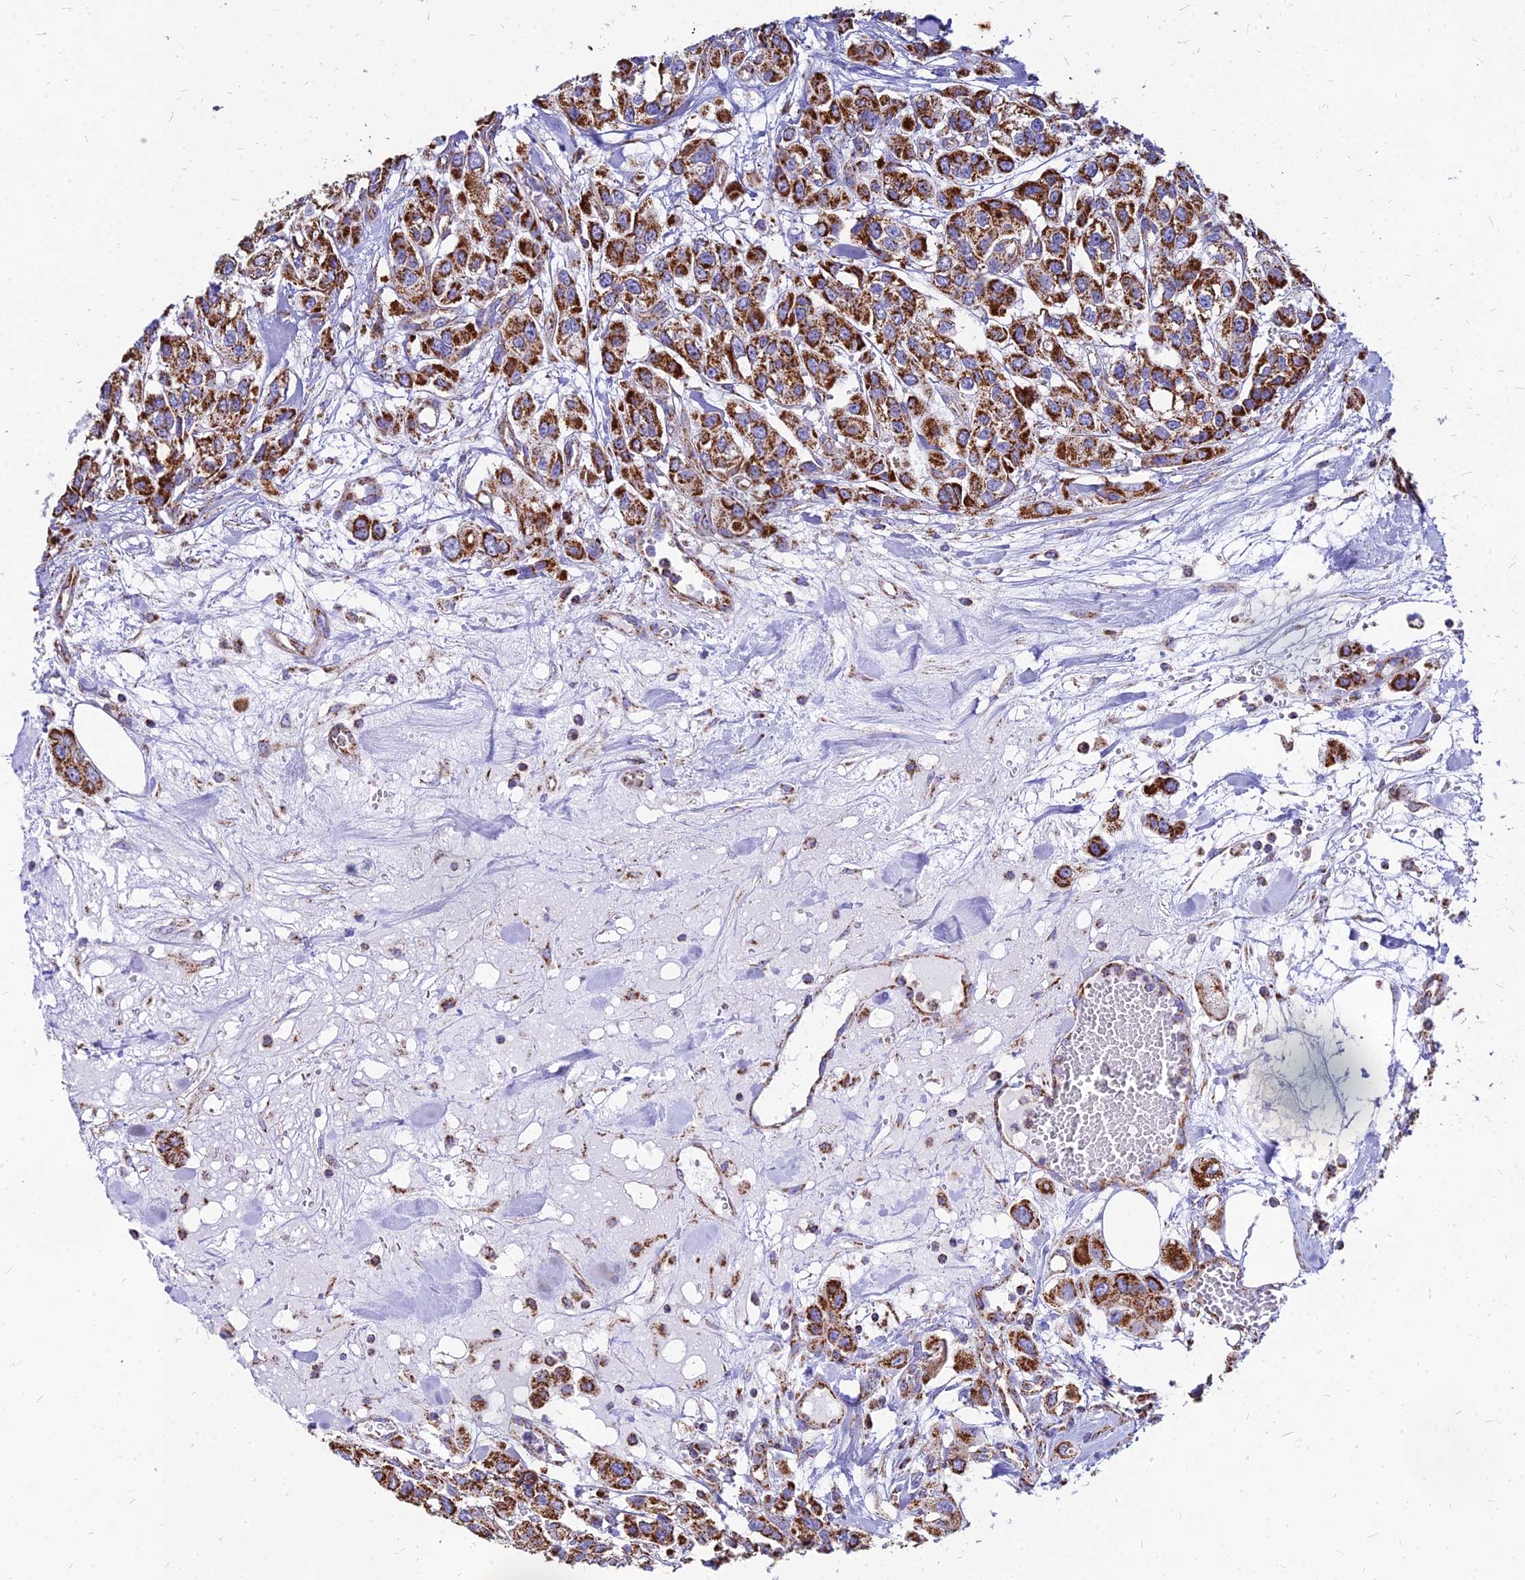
{"staining": {"intensity": "strong", "quantity": ">75%", "location": "cytoplasmic/membranous"}, "tissue": "urothelial cancer", "cell_type": "Tumor cells", "image_type": "cancer", "snomed": [{"axis": "morphology", "description": "Urothelial carcinoma, High grade"}, {"axis": "topography", "description": "Urinary bladder"}], "caption": "Urothelial cancer stained for a protein (brown) demonstrates strong cytoplasmic/membranous positive expression in about >75% of tumor cells.", "gene": "DLD", "patient": {"sex": "male", "age": 67}}